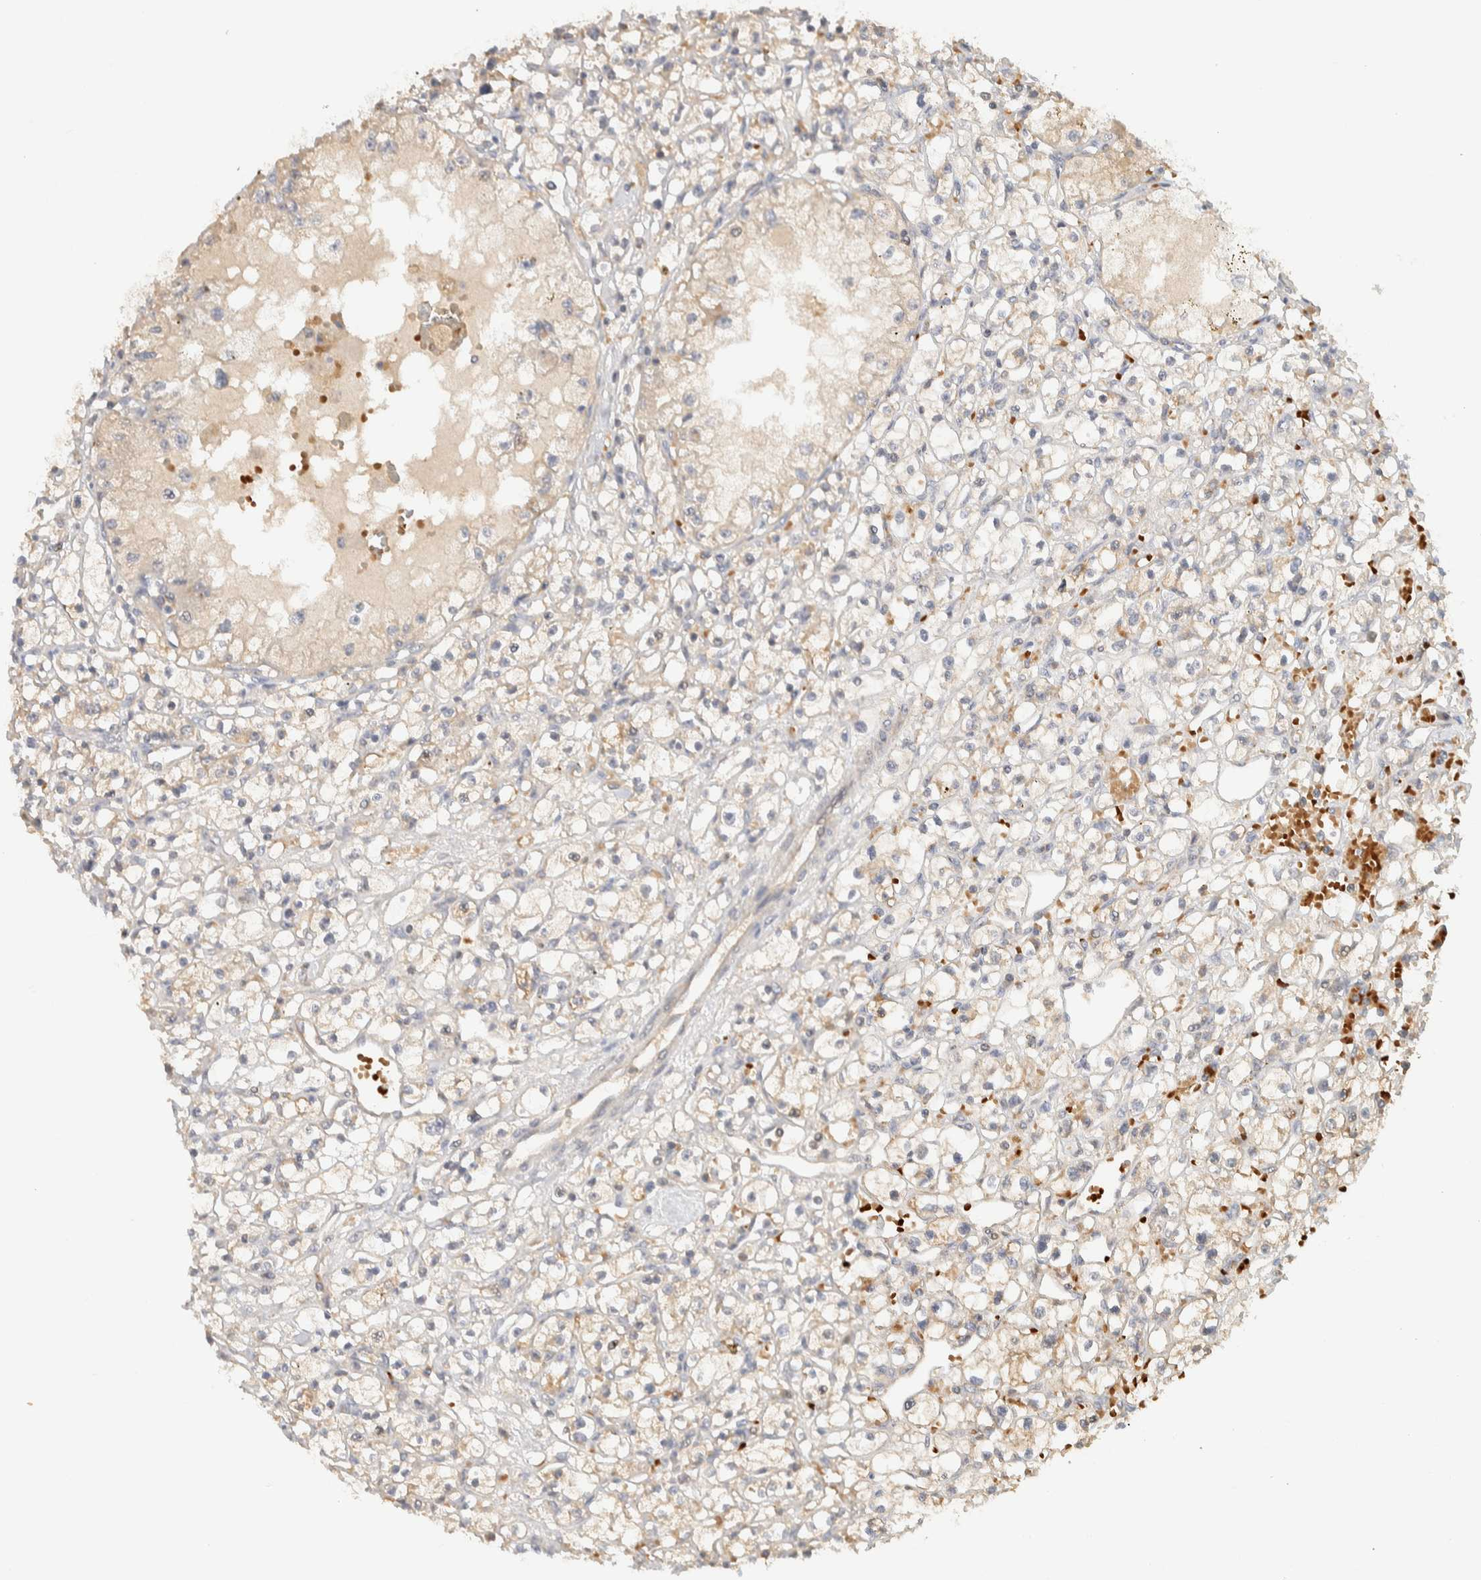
{"staining": {"intensity": "weak", "quantity": "25%-75%", "location": "cytoplasmic/membranous"}, "tissue": "renal cancer", "cell_type": "Tumor cells", "image_type": "cancer", "snomed": [{"axis": "morphology", "description": "Adenocarcinoma, NOS"}, {"axis": "topography", "description": "Kidney"}], "caption": "Immunohistochemistry (DAB) staining of human renal adenocarcinoma exhibits weak cytoplasmic/membranous protein expression in about 25%-75% of tumor cells. (DAB IHC, brown staining for protein, blue staining for nuclei).", "gene": "TTI2", "patient": {"sex": "male", "age": 56}}